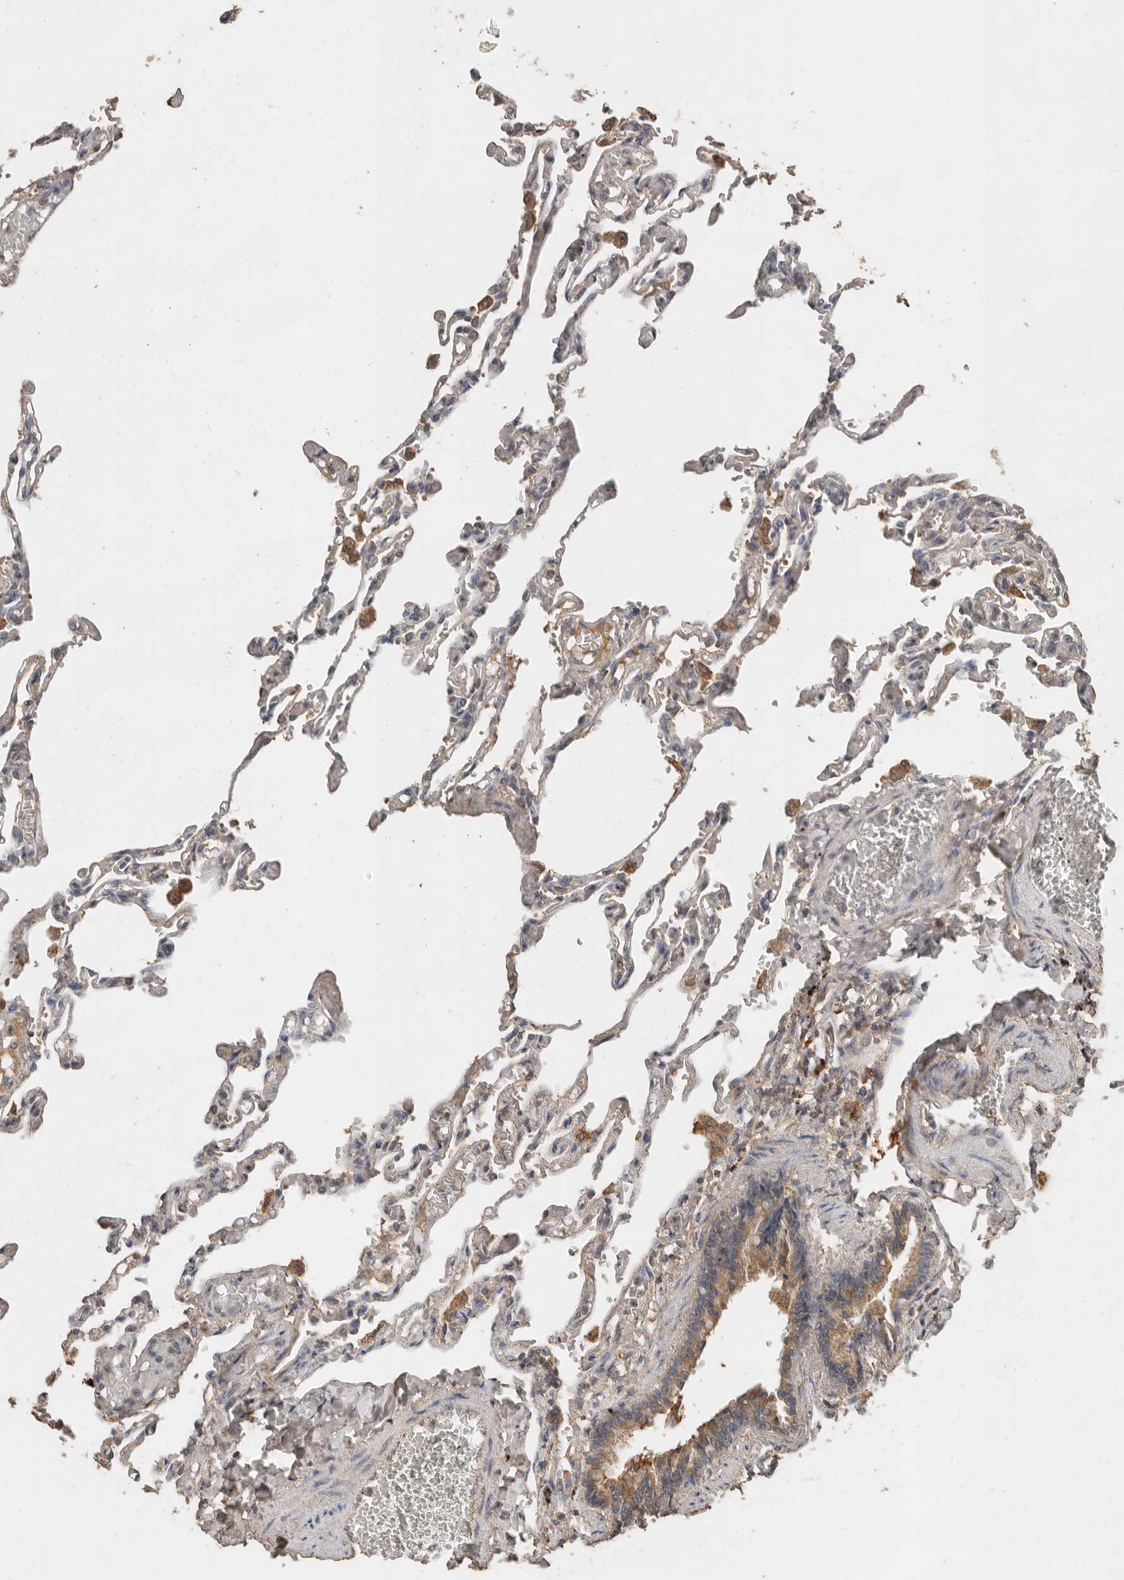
{"staining": {"intensity": "weak", "quantity": "<25%", "location": "cytoplasmic/membranous"}, "tissue": "lung", "cell_type": "Alveolar cells", "image_type": "normal", "snomed": [{"axis": "morphology", "description": "Normal tissue, NOS"}, {"axis": "topography", "description": "Lung"}], "caption": "Micrograph shows no protein expression in alveolar cells of unremarkable lung.", "gene": "CTF1", "patient": {"sex": "male", "age": 21}}